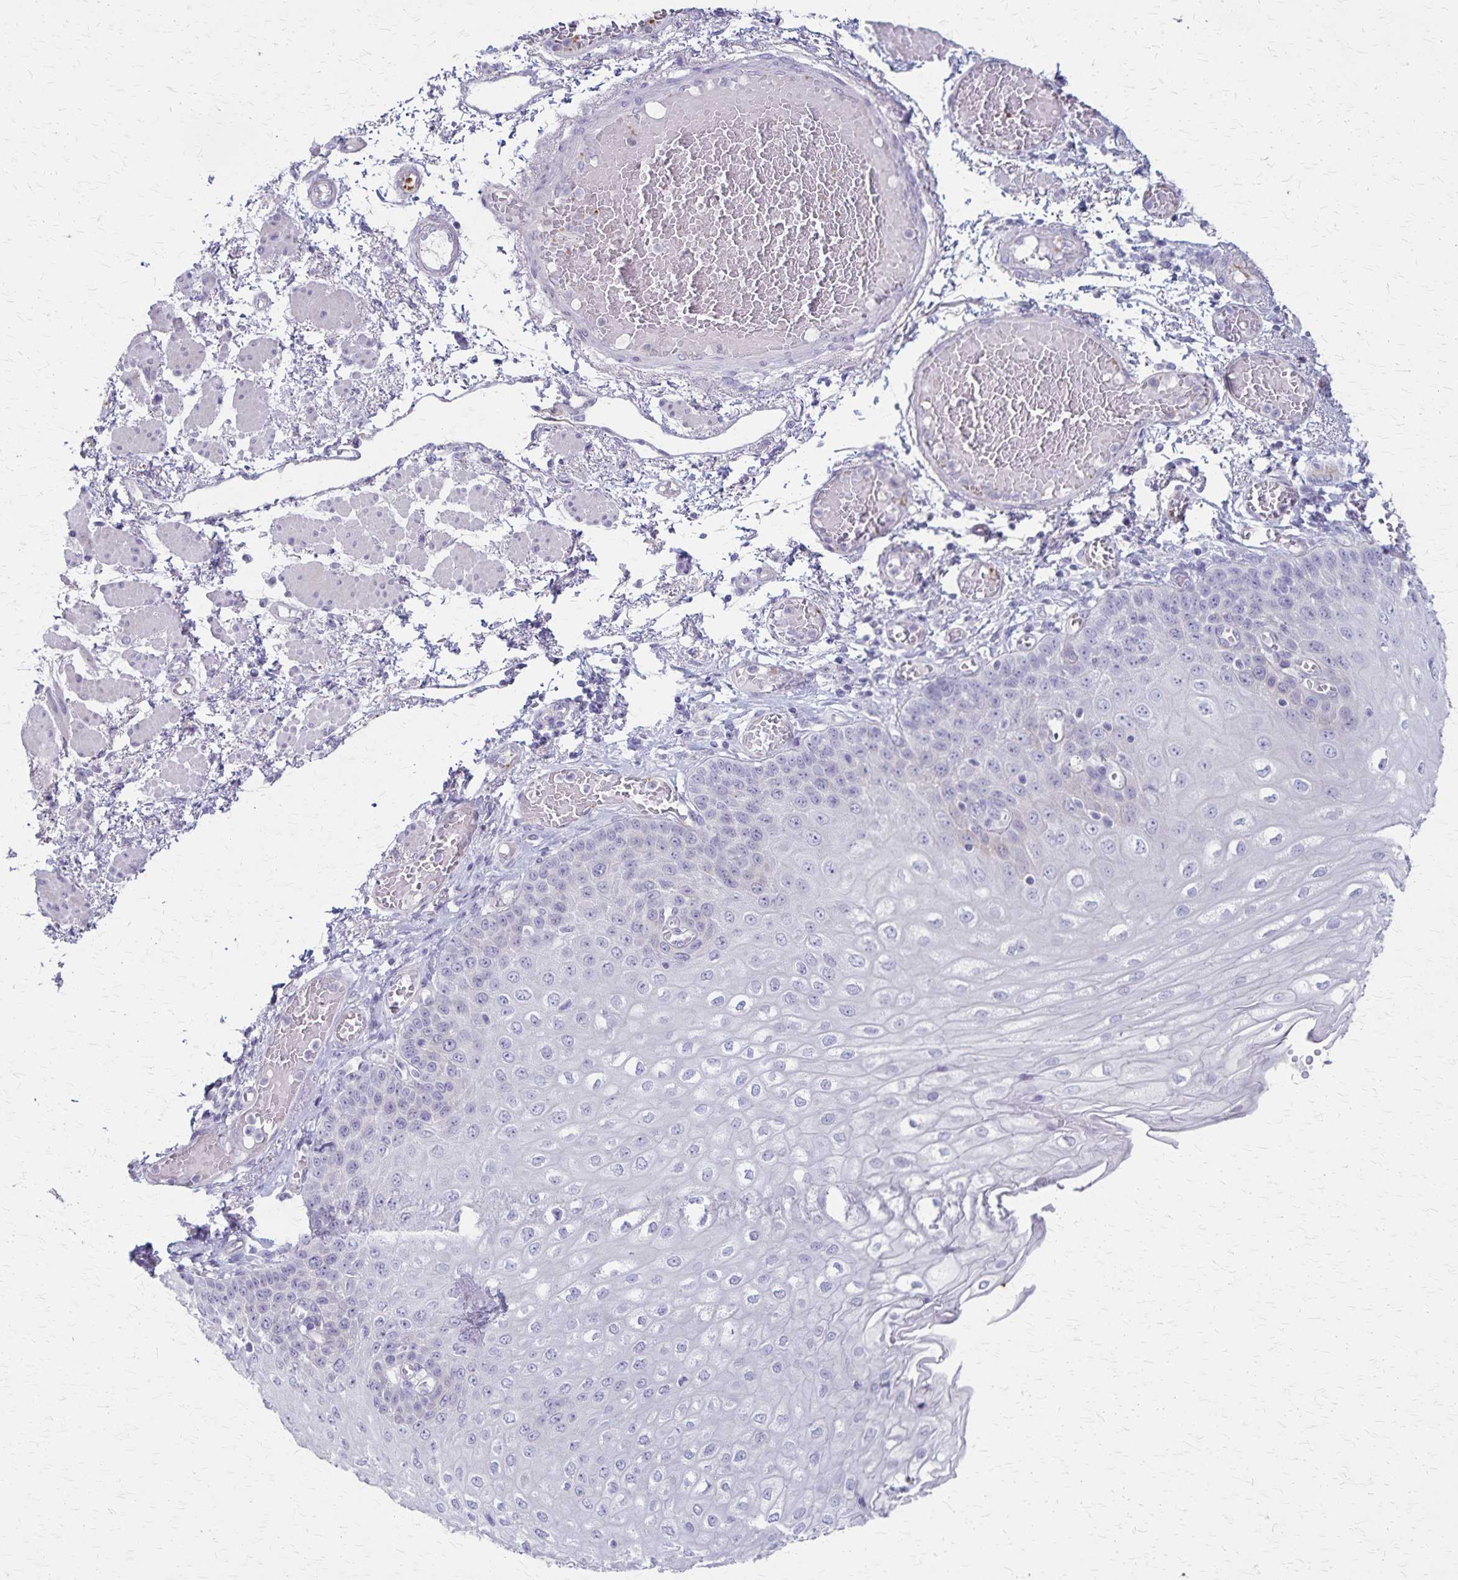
{"staining": {"intensity": "negative", "quantity": "none", "location": "none"}, "tissue": "esophagus", "cell_type": "Squamous epithelial cells", "image_type": "normal", "snomed": [{"axis": "morphology", "description": "Normal tissue, NOS"}, {"axis": "morphology", "description": "Adenocarcinoma, NOS"}, {"axis": "topography", "description": "Esophagus"}], "caption": "Protein analysis of benign esophagus demonstrates no significant positivity in squamous epithelial cells. (DAB (3,3'-diaminobenzidine) immunohistochemistry with hematoxylin counter stain).", "gene": "RASL10B", "patient": {"sex": "male", "age": 81}}